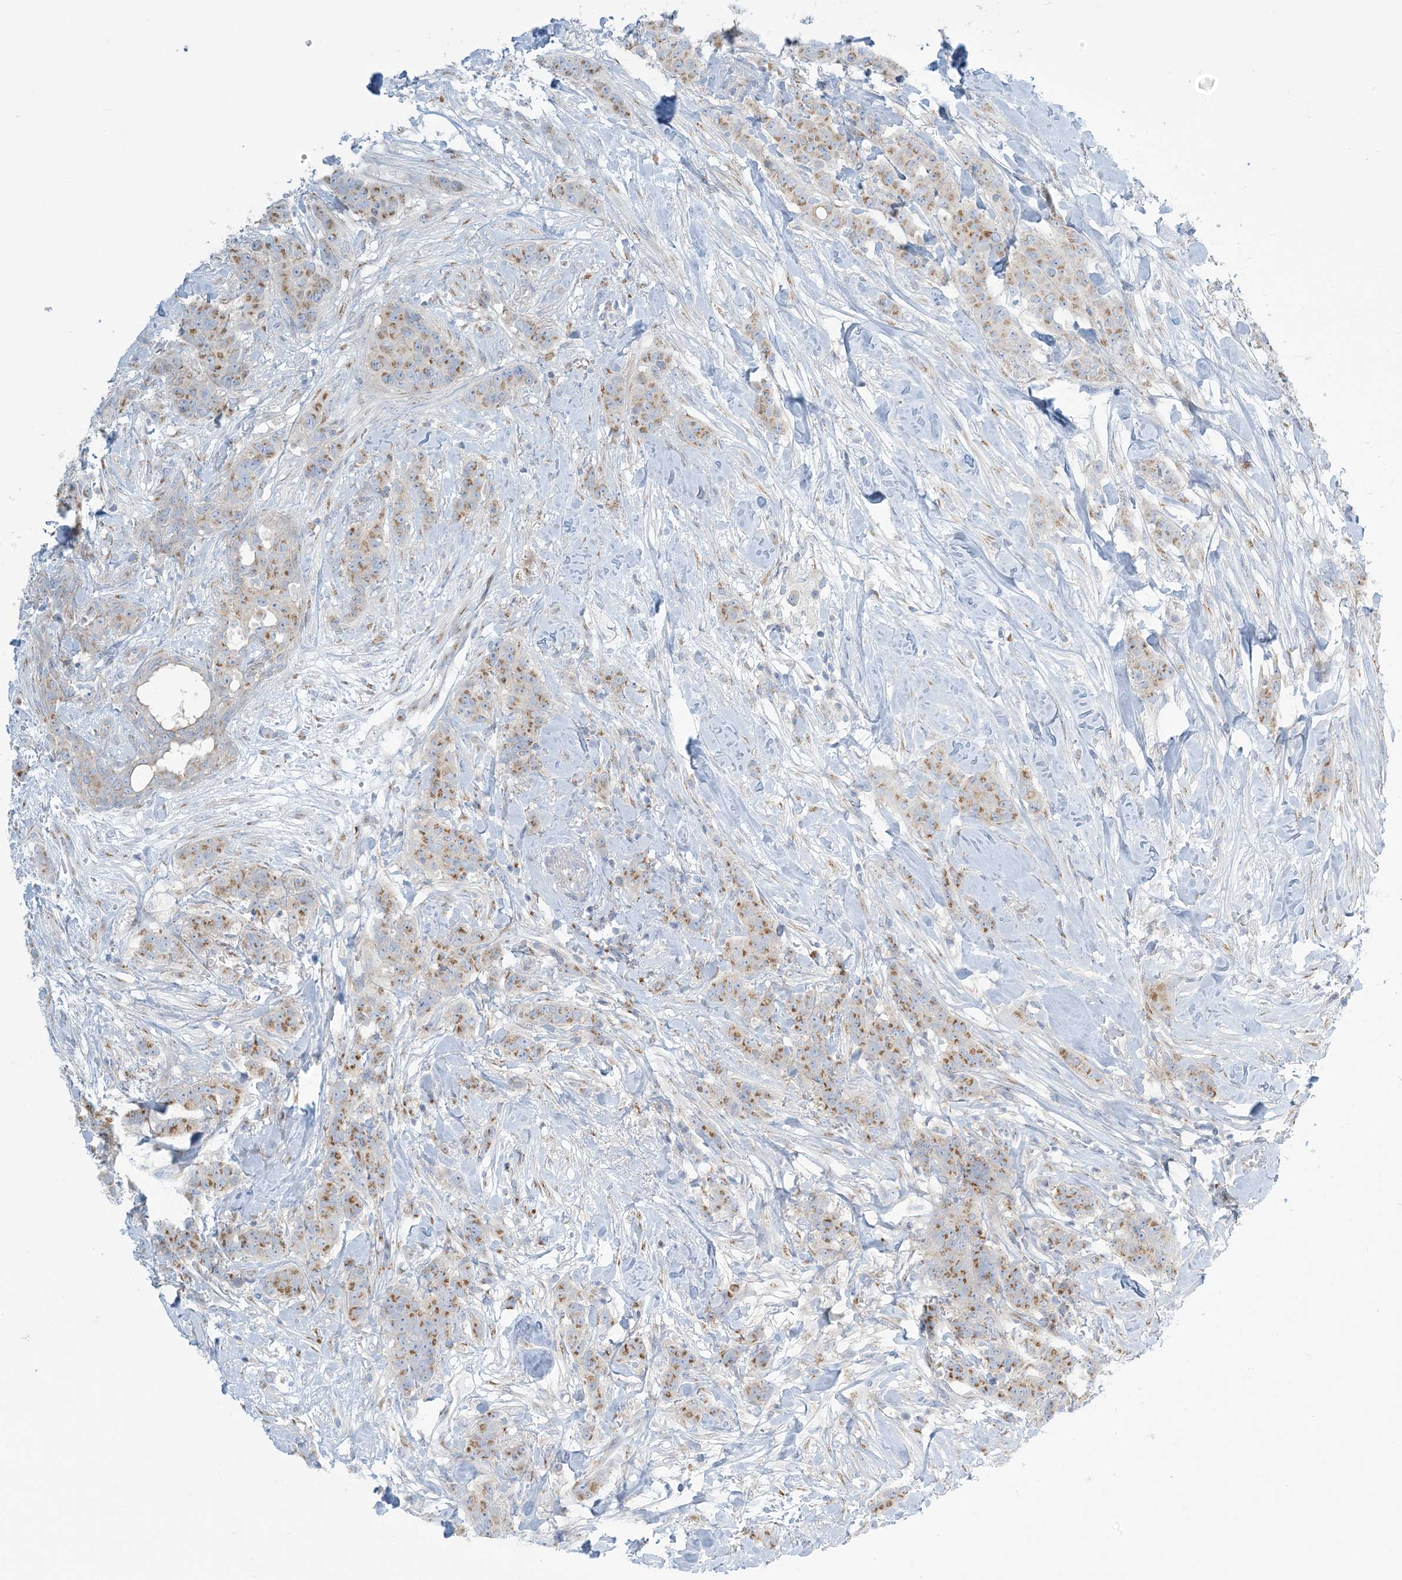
{"staining": {"intensity": "moderate", "quantity": ">75%", "location": "cytoplasmic/membranous"}, "tissue": "breast cancer", "cell_type": "Tumor cells", "image_type": "cancer", "snomed": [{"axis": "morphology", "description": "Duct carcinoma"}, {"axis": "topography", "description": "Breast"}], "caption": "Protein expression analysis of human intraductal carcinoma (breast) reveals moderate cytoplasmic/membranous staining in approximately >75% of tumor cells.", "gene": "AFTPH", "patient": {"sex": "female", "age": 40}}